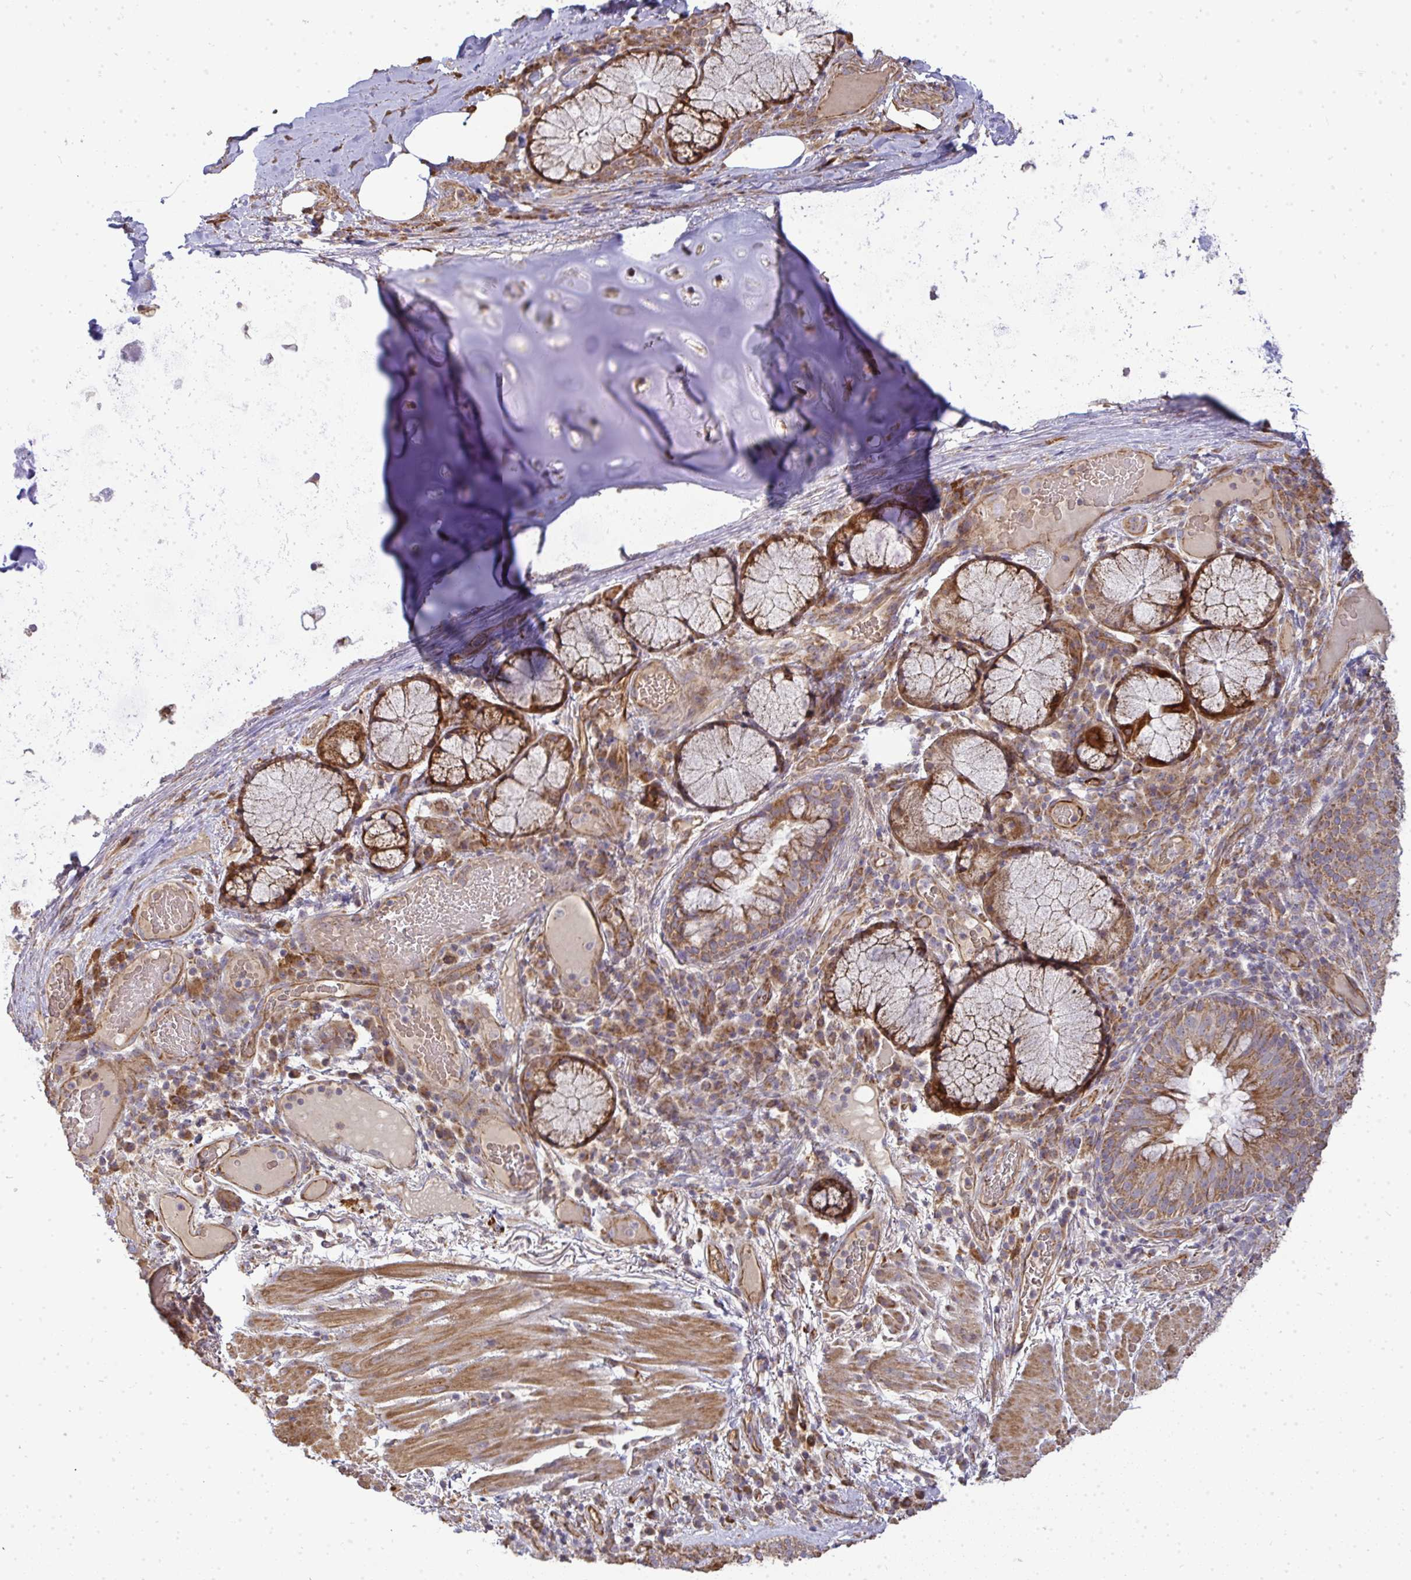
{"staining": {"intensity": "moderate", "quantity": ">75%", "location": "cytoplasmic/membranous"}, "tissue": "bronchus", "cell_type": "Respiratory epithelial cells", "image_type": "normal", "snomed": [{"axis": "morphology", "description": "Normal tissue, NOS"}, {"axis": "topography", "description": "Lymph node"}, {"axis": "topography", "description": "Bronchus"}], "caption": "Human bronchus stained for a protein (brown) displays moderate cytoplasmic/membranous positive expression in about >75% of respiratory epithelial cells.", "gene": "B4GALT6", "patient": {"sex": "male", "age": 56}}